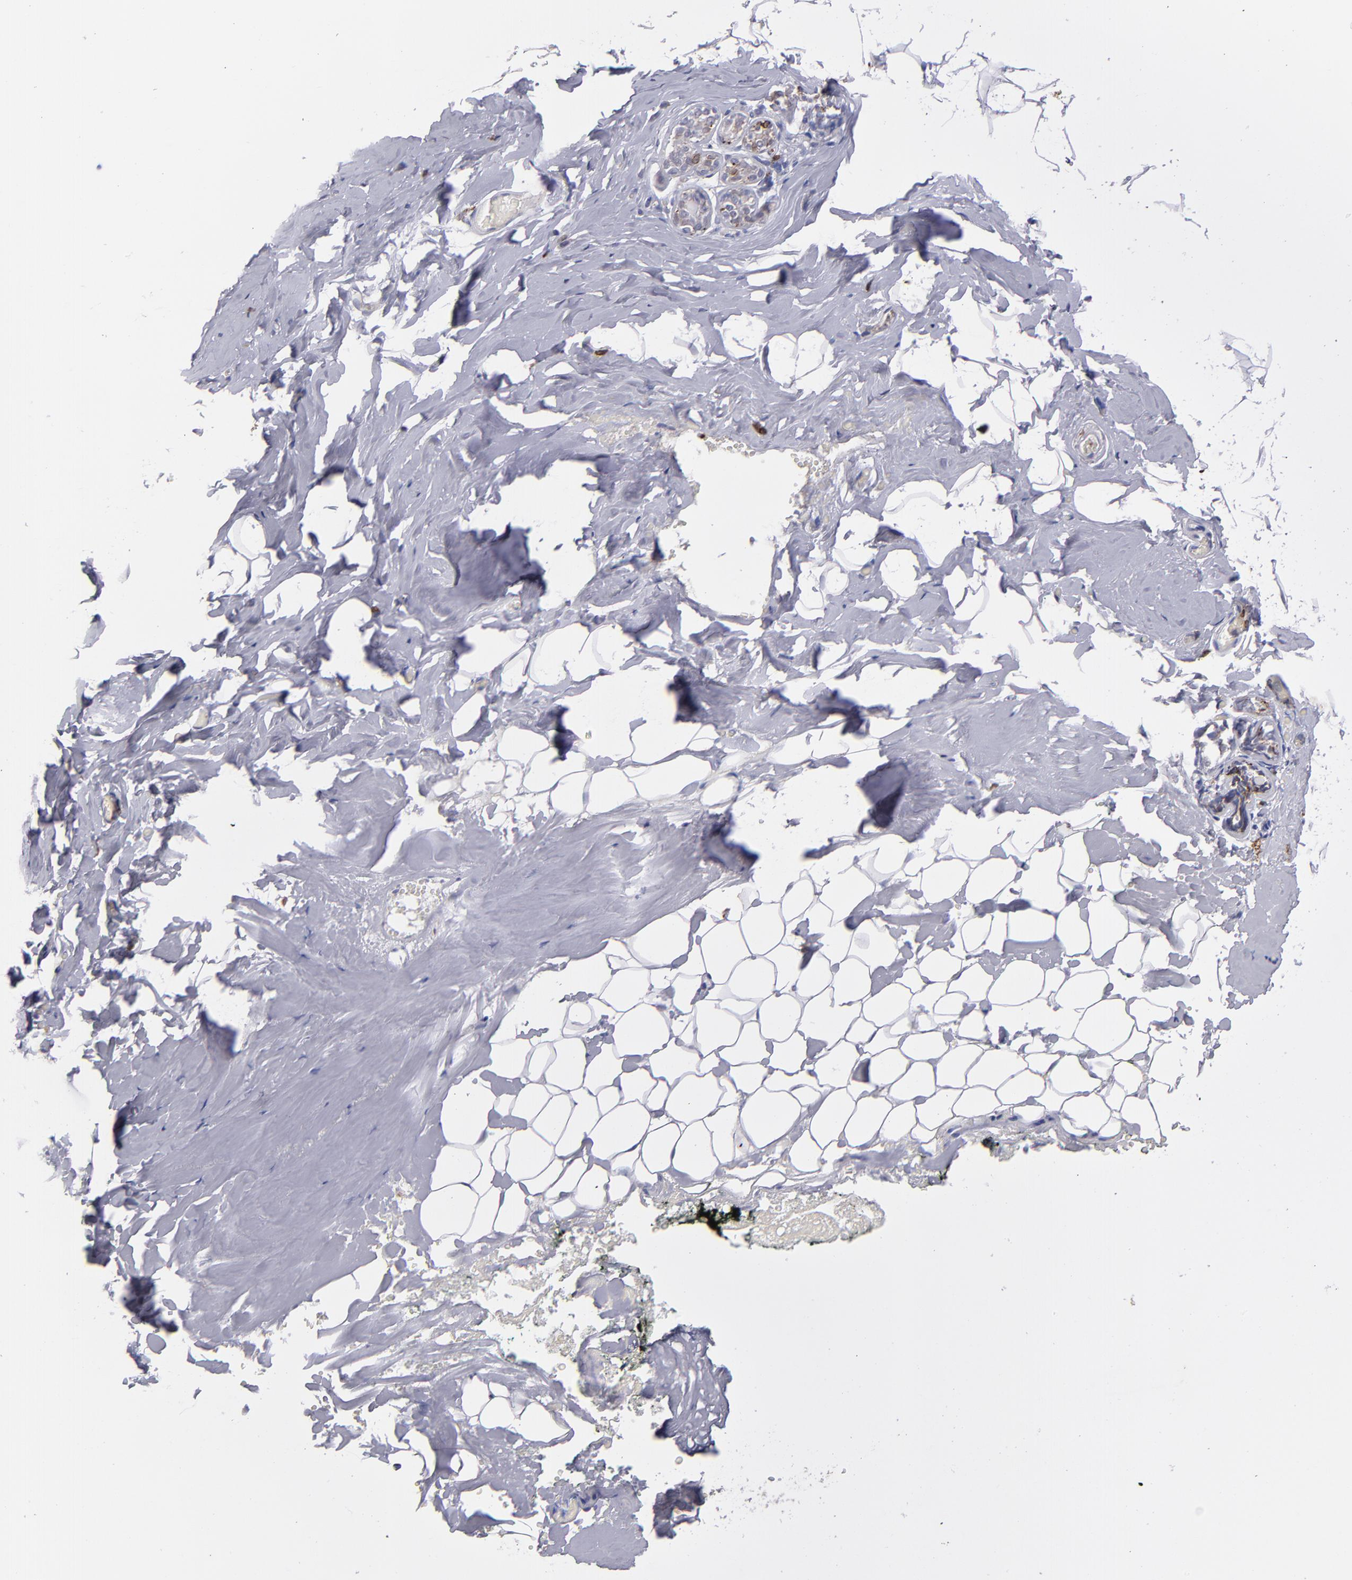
{"staining": {"intensity": "negative", "quantity": "none", "location": "none"}, "tissue": "breast", "cell_type": "Adipocytes", "image_type": "normal", "snomed": [{"axis": "morphology", "description": "Normal tissue, NOS"}, {"axis": "topography", "description": "Breast"}, {"axis": "topography", "description": "Soft tissue"}], "caption": "This histopathology image is of normal breast stained with IHC to label a protein in brown with the nuclei are counter-stained blue. There is no expression in adipocytes. (Stains: DAB (3,3'-diaminobenzidine) immunohistochemistry with hematoxylin counter stain, Microscopy: brightfield microscopy at high magnification).", "gene": "PTGS1", "patient": {"sex": "female", "age": 75}}